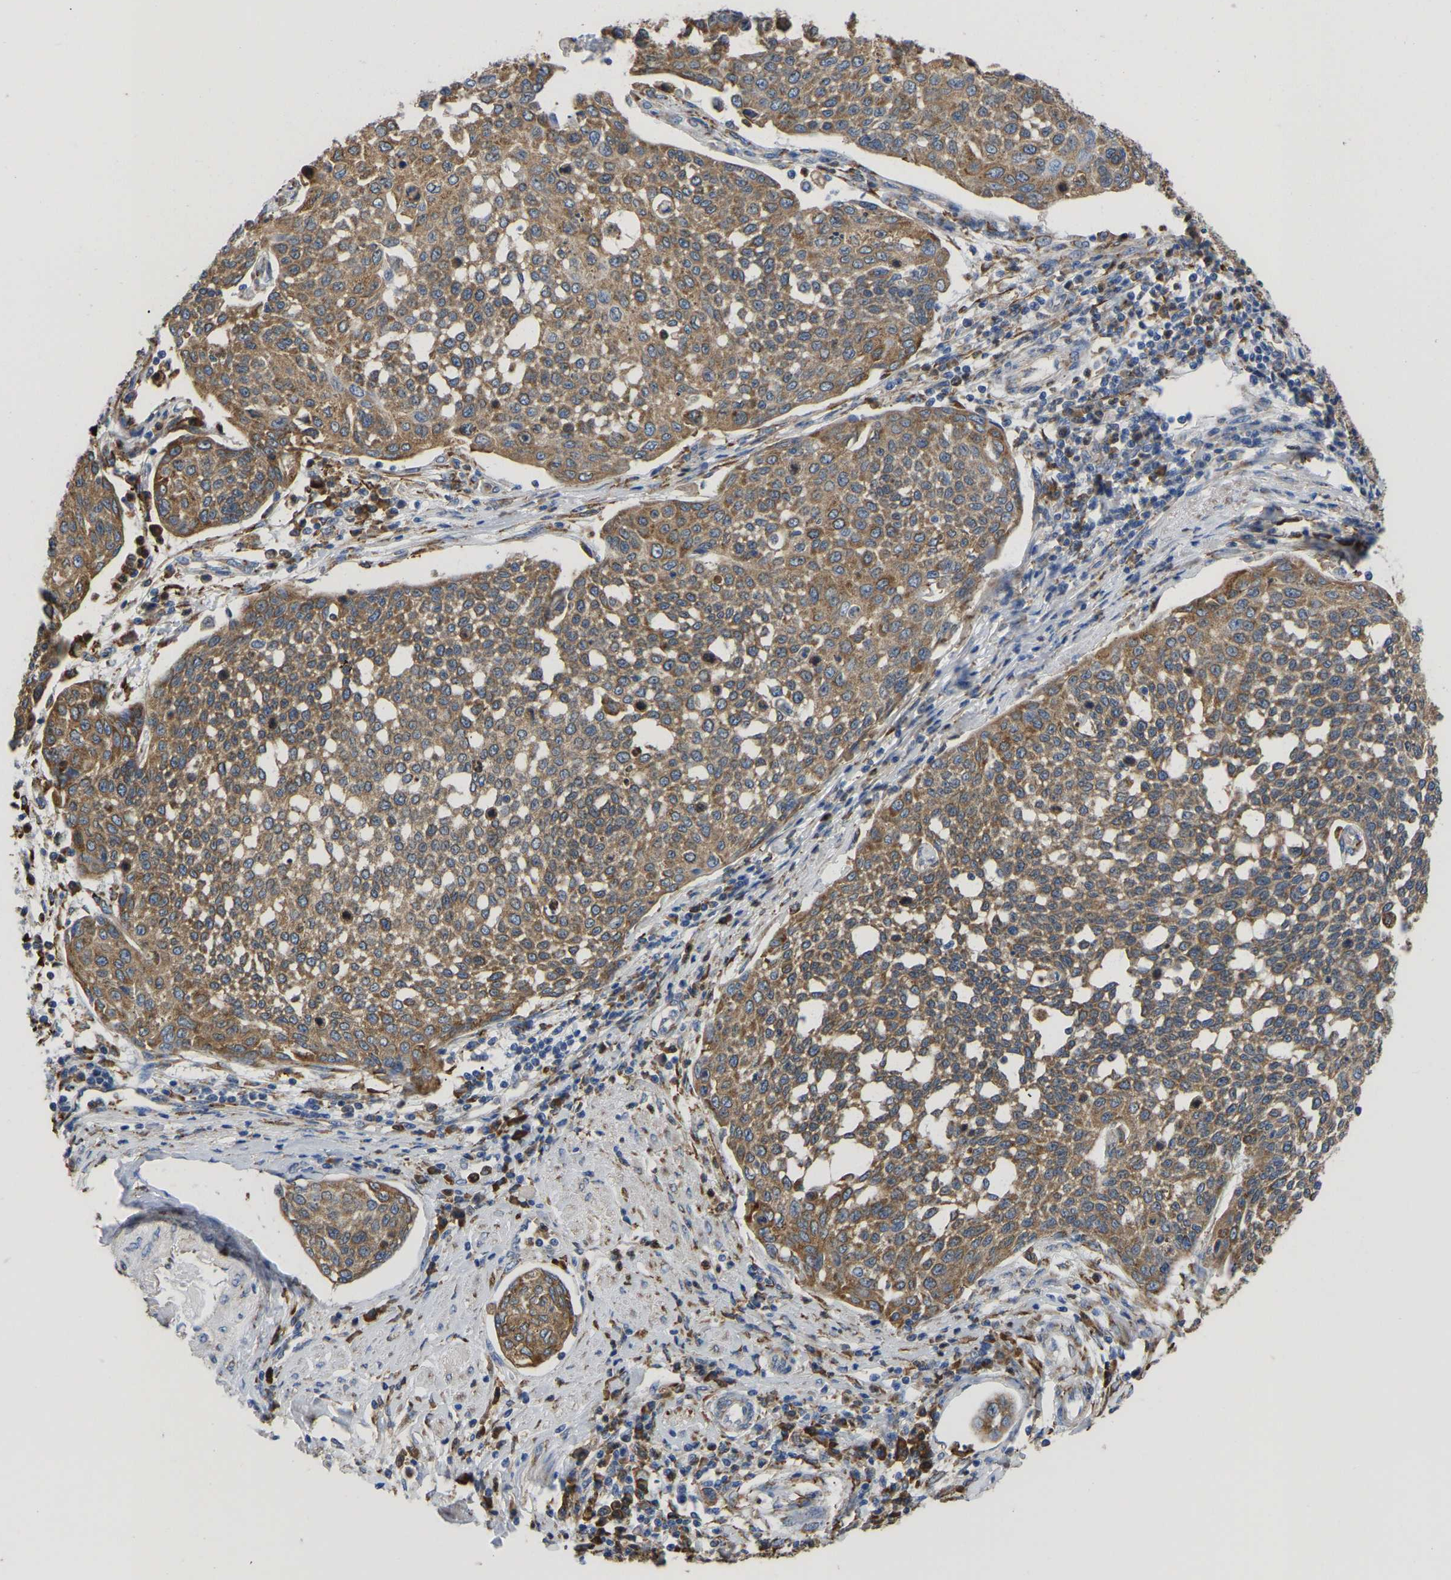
{"staining": {"intensity": "moderate", "quantity": ">75%", "location": "cytoplasmic/membranous"}, "tissue": "cervical cancer", "cell_type": "Tumor cells", "image_type": "cancer", "snomed": [{"axis": "morphology", "description": "Squamous cell carcinoma, NOS"}, {"axis": "topography", "description": "Cervix"}], "caption": "This histopathology image reveals immunohistochemistry staining of cervical cancer, with medium moderate cytoplasmic/membranous staining in about >75% of tumor cells.", "gene": "P4HB", "patient": {"sex": "female", "age": 34}}